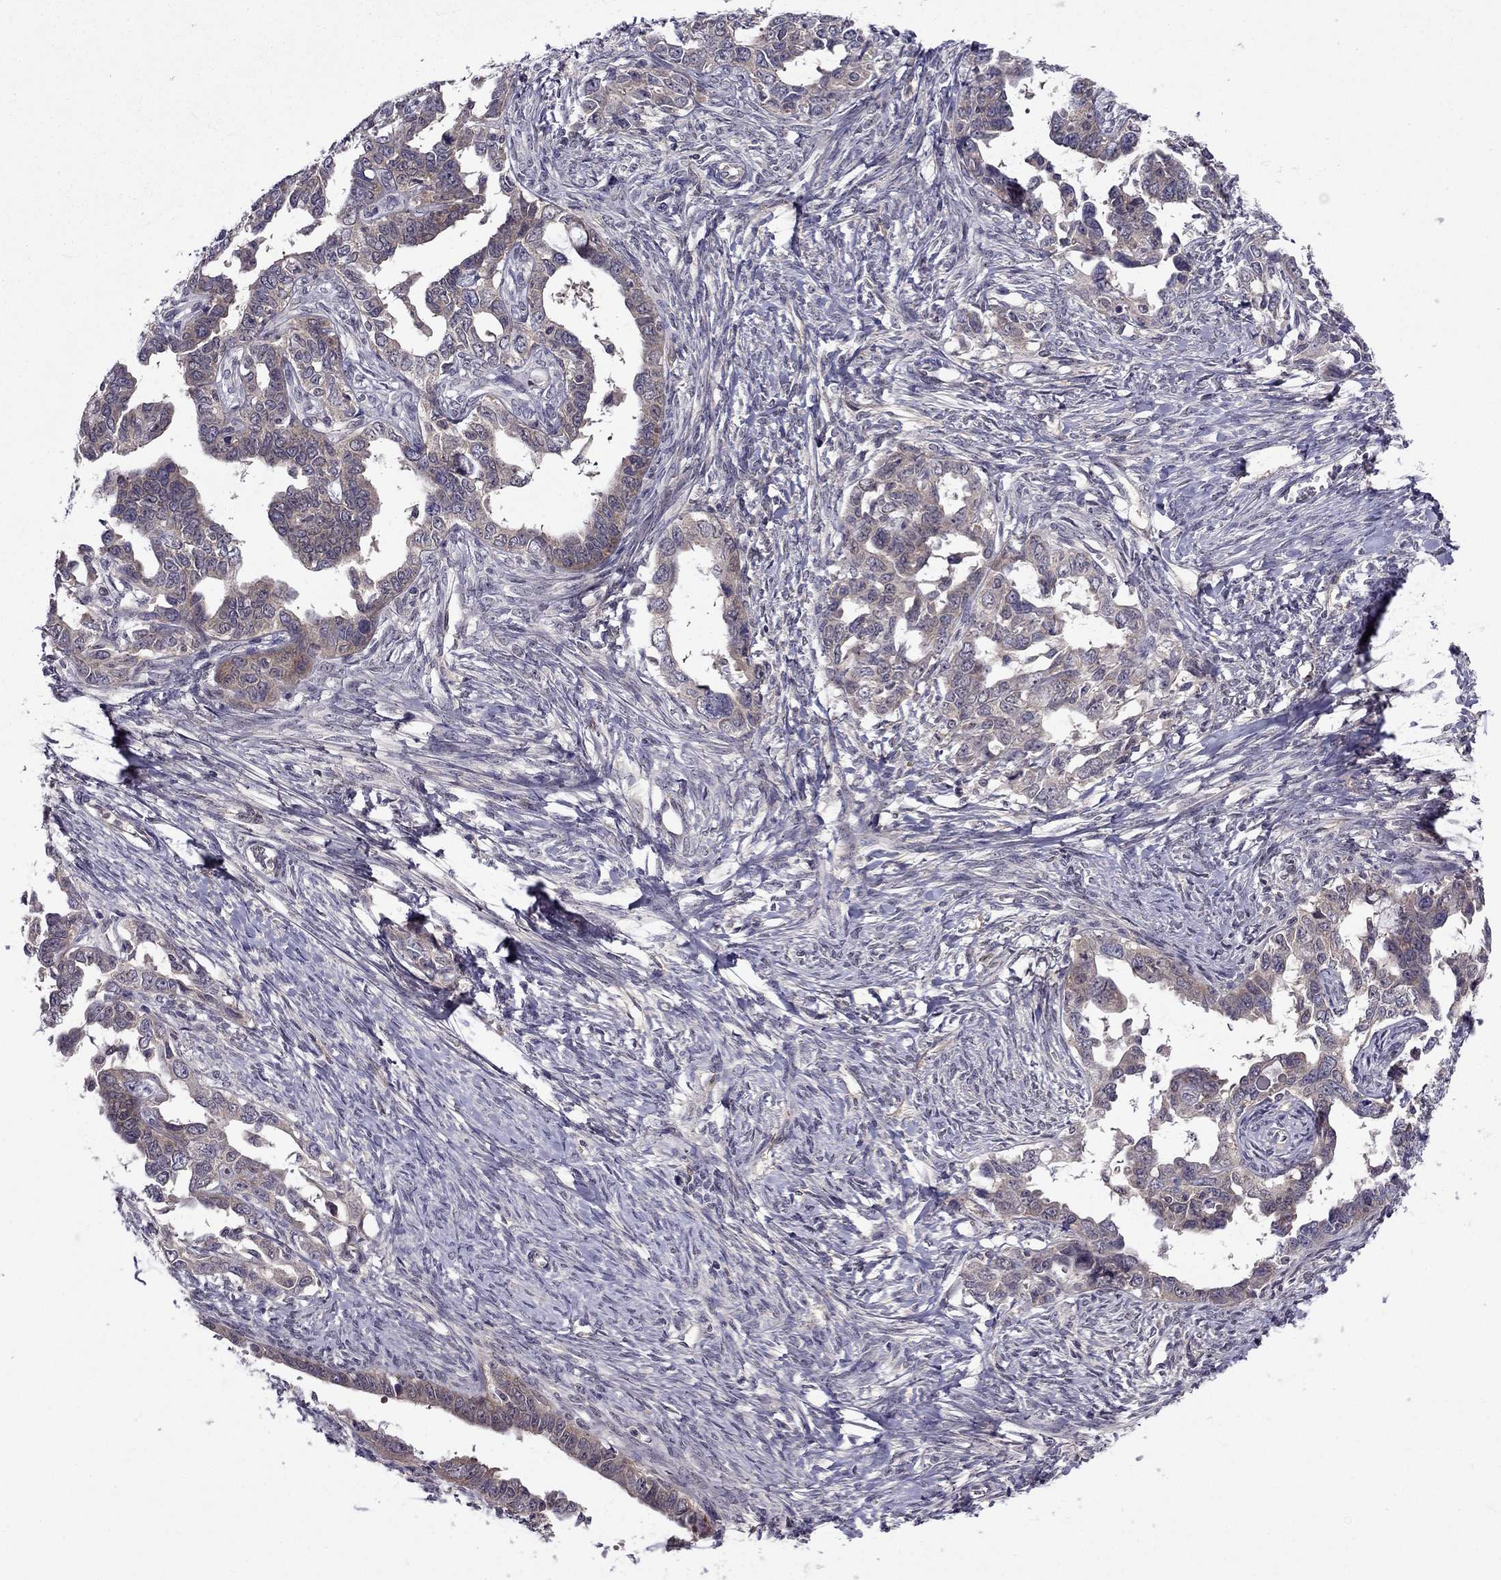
{"staining": {"intensity": "weak", "quantity": ">75%", "location": "cytoplasmic/membranous"}, "tissue": "ovarian cancer", "cell_type": "Tumor cells", "image_type": "cancer", "snomed": [{"axis": "morphology", "description": "Cystadenocarcinoma, serous, NOS"}, {"axis": "topography", "description": "Ovary"}], "caption": "Serous cystadenocarcinoma (ovarian) tissue displays weak cytoplasmic/membranous positivity in about >75% of tumor cells, visualized by immunohistochemistry. (brown staining indicates protein expression, while blue staining denotes nuclei).", "gene": "CDK5", "patient": {"sex": "female", "age": 69}}